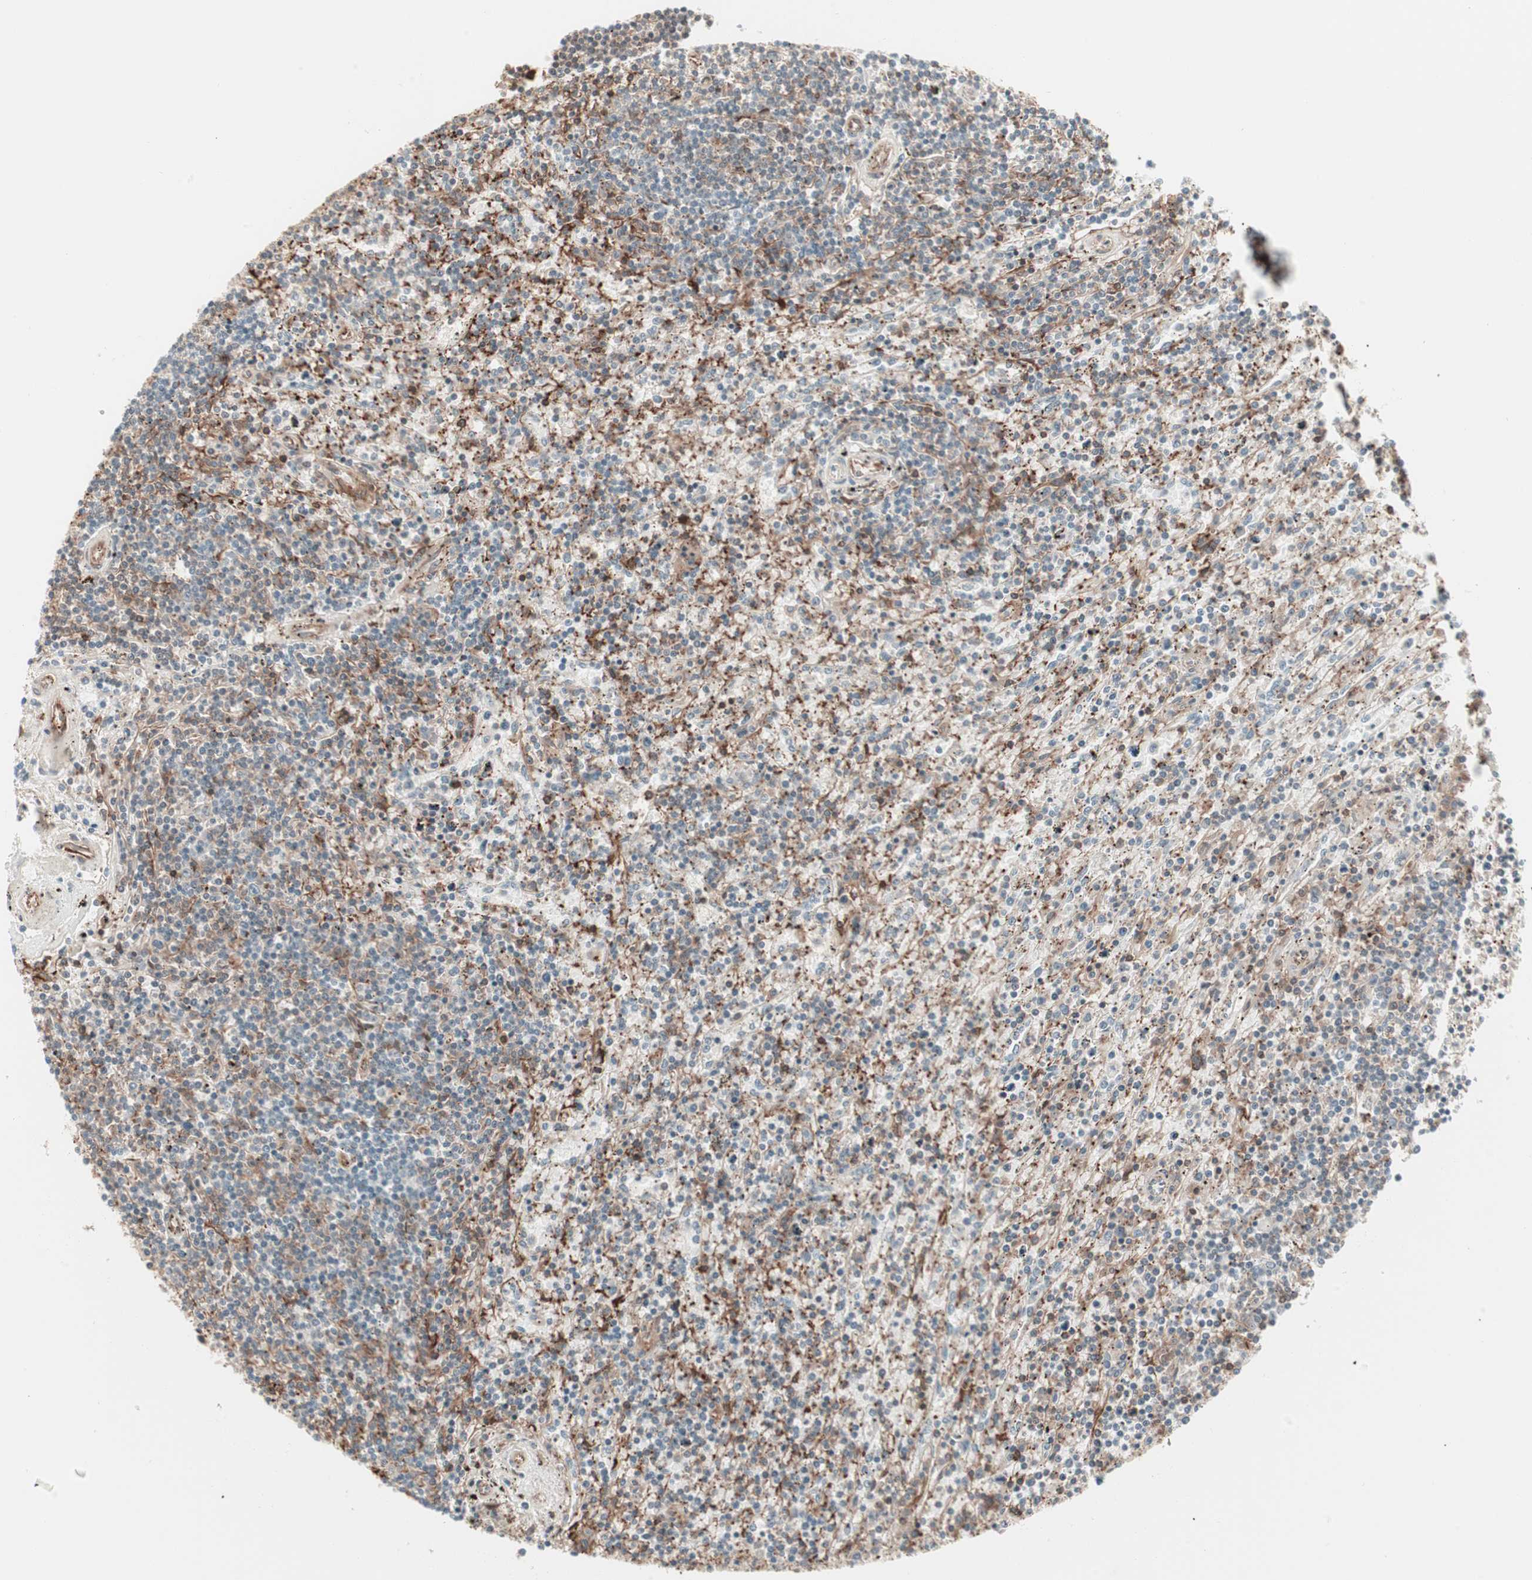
{"staining": {"intensity": "moderate", "quantity": "<25%", "location": "cytoplasmic/membranous"}, "tissue": "lymphoma", "cell_type": "Tumor cells", "image_type": "cancer", "snomed": [{"axis": "morphology", "description": "Malignant lymphoma, non-Hodgkin's type, Low grade"}, {"axis": "topography", "description": "Spleen"}], "caption": "Immunohistochemistry staining of lymphoma, which displays low levels of moderate cytoplasmic/membranous staining in about <25% of tumor cells indicating moderate cytoplasmic/membranous protein positivity. The staining was performed using DAB (3,3'-diaminobenzidine) (brown) for protein detection and nuclei were counterstained in hematoxylin (blue).", "gene": "TCP11L1", "patient": {"sex": "male", "age": 76}}